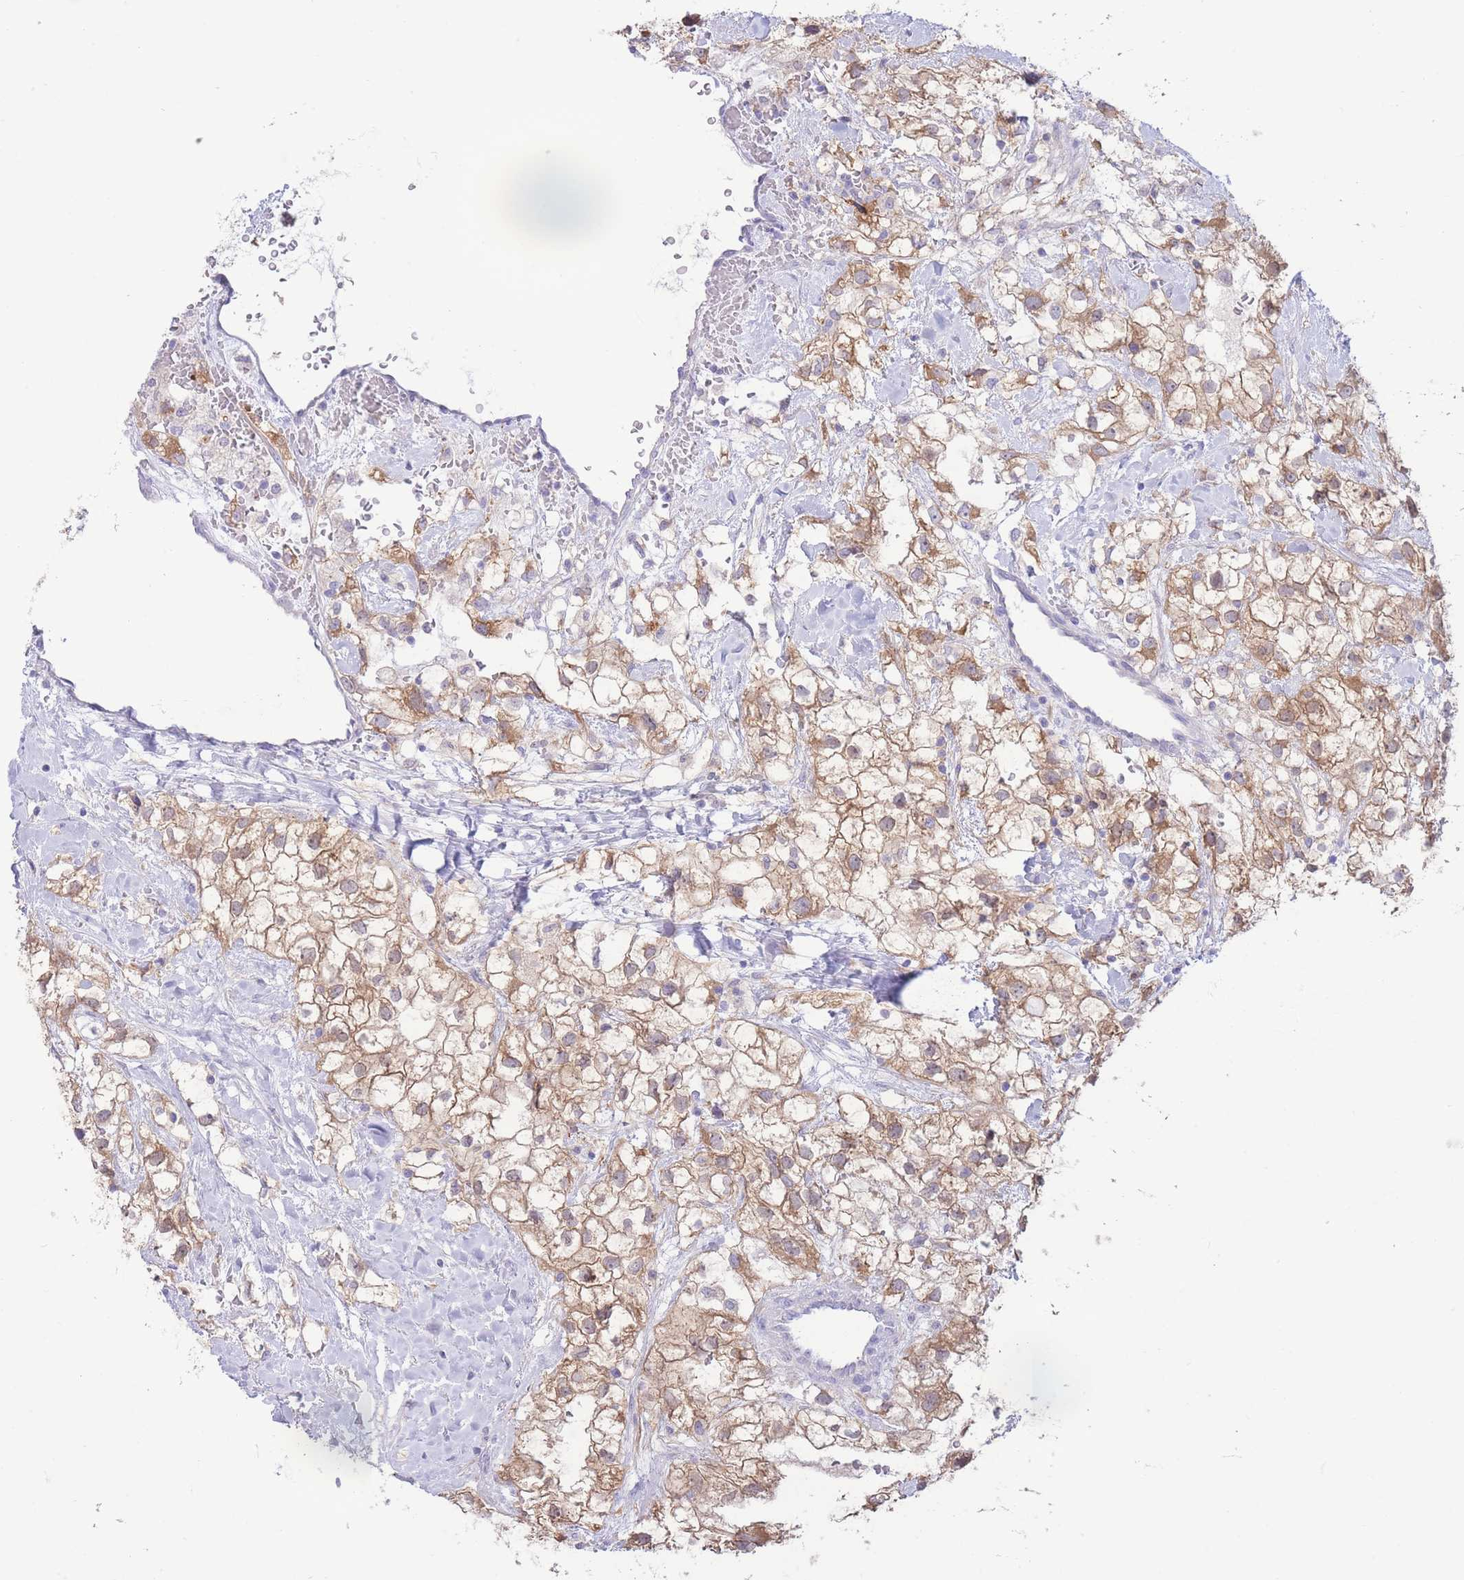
{"staining": {"intensity": "moderate", "quantity": ">75%", "location": "cytoplasmic/membranous"}, "tissue": "renal cancer", "cell_type": "Tumor cells", "image_type": "cancer", "snomed": [{"axis": "morphology", "description": "Adenocarcinoma, NOS"}, {"axis": "topography", "description": "Kidney"}], "caption": "IHC of human adenocarcinoma (renal) shows medium levels of moderate cytoplasmic/membranous expression in approximately >75% of tumor cells. The protein of interest is stained brown, and the nuclei are stained in blue (DAB (3,3'-diaminobenzidine) IHC with brightfield microscopy, high magnification).", "gene": "FAH", "patient": {"sex": "male", "age": 59}}